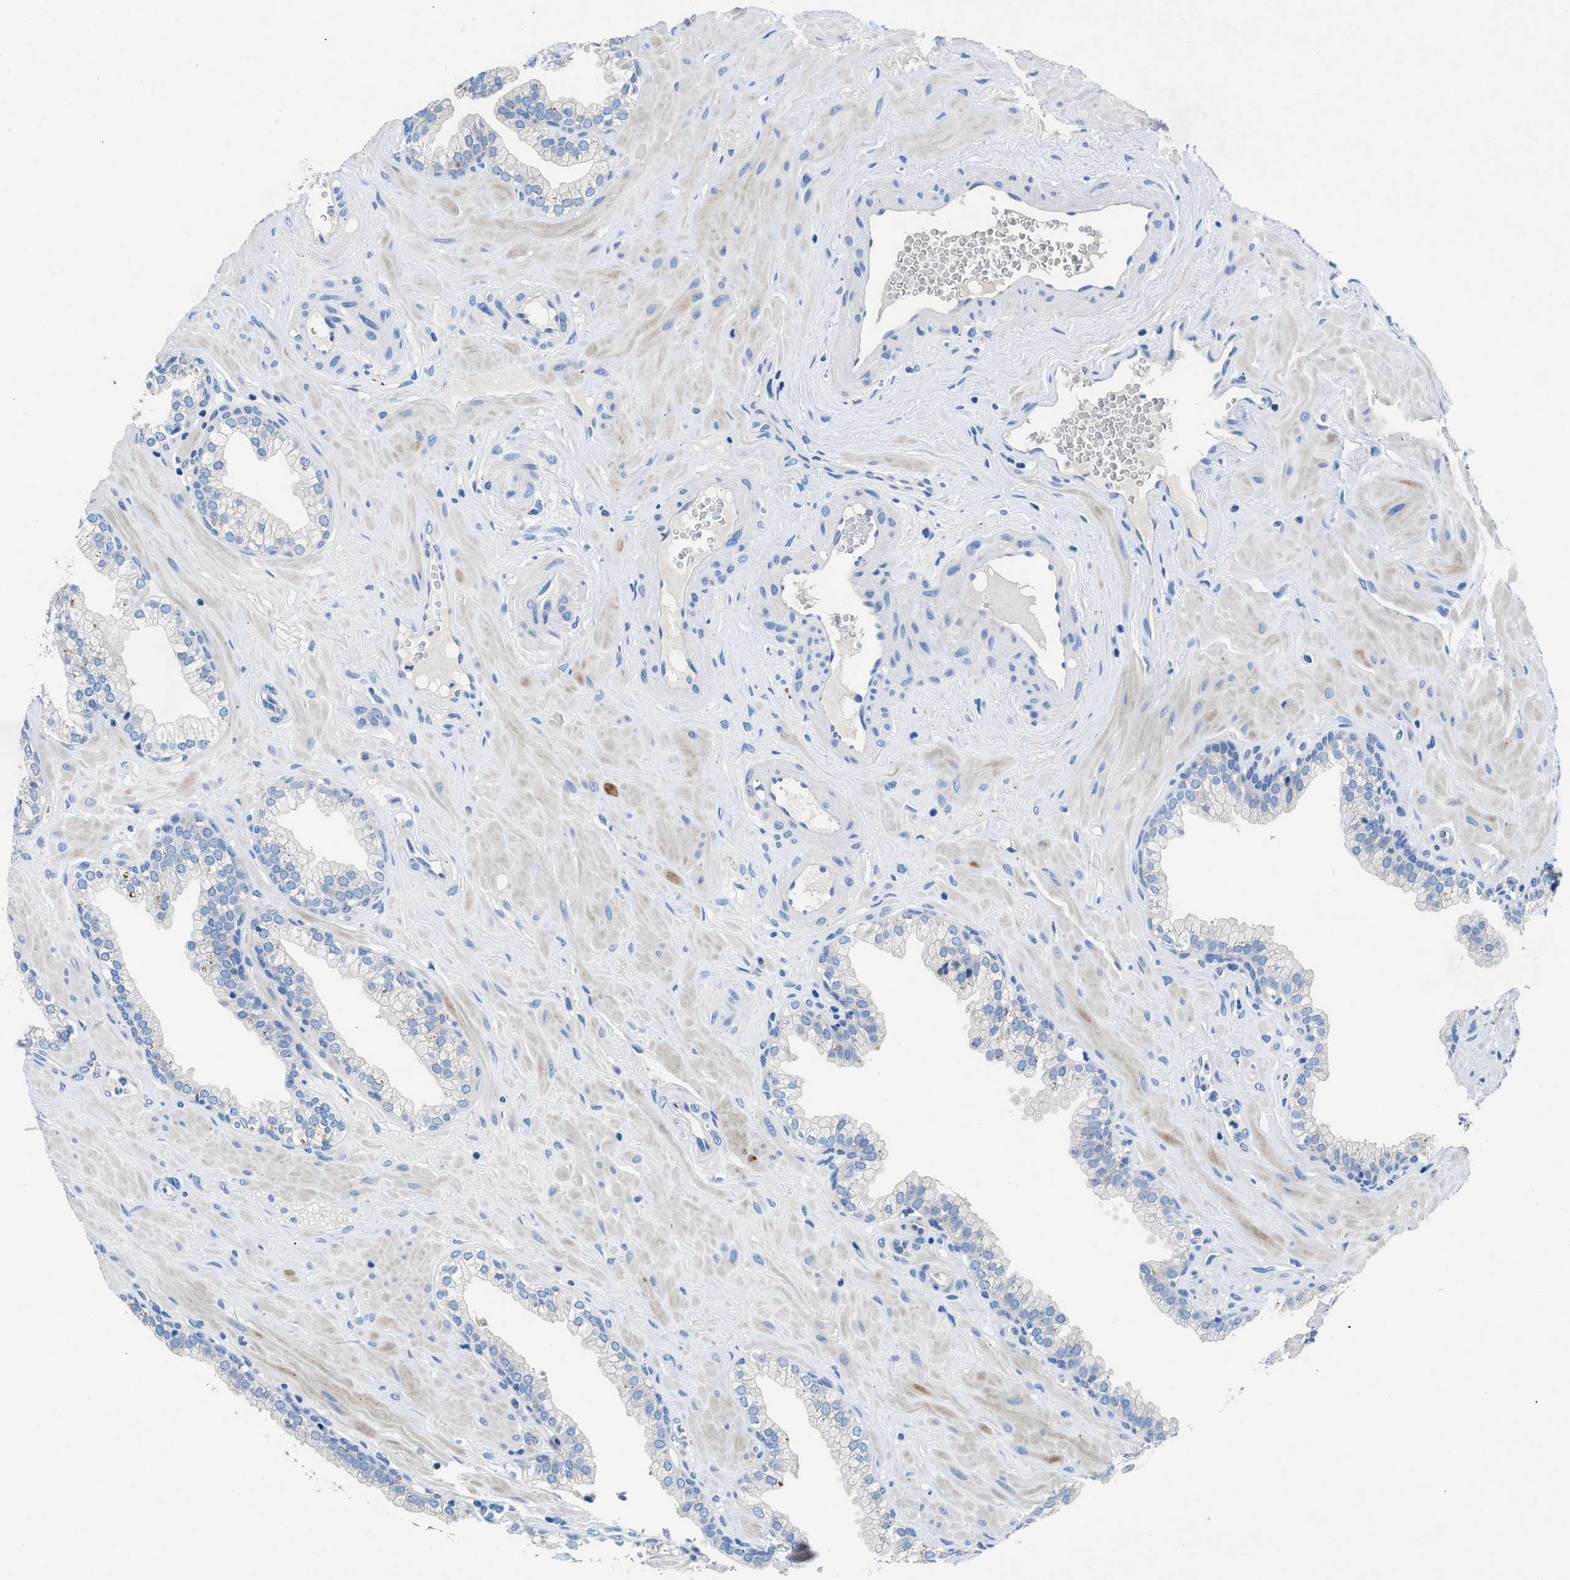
{"staining": {"intensity": "negative", "quantity": "none", "location": "none"}, "tissue": "prostate", "cell_type": "Glandular cells", "image_type": "normal", "snomed": [{"axis": "morphology", "description": "Normal tissue, NOS"}, {"axis": "morphology", "description": "Urothelial carcinoma, Low grade"}, {"axis": "topography", "description": "Urinary bladder"}, {"axis": "topography", "description": "Prostate"}], "caption": "DAB immunohistochemical staining of normal human prostate reveals no significant positivity in glandular cells.", "gene": "SLFN13", "patient": {"sex": "male", "age": 60}}